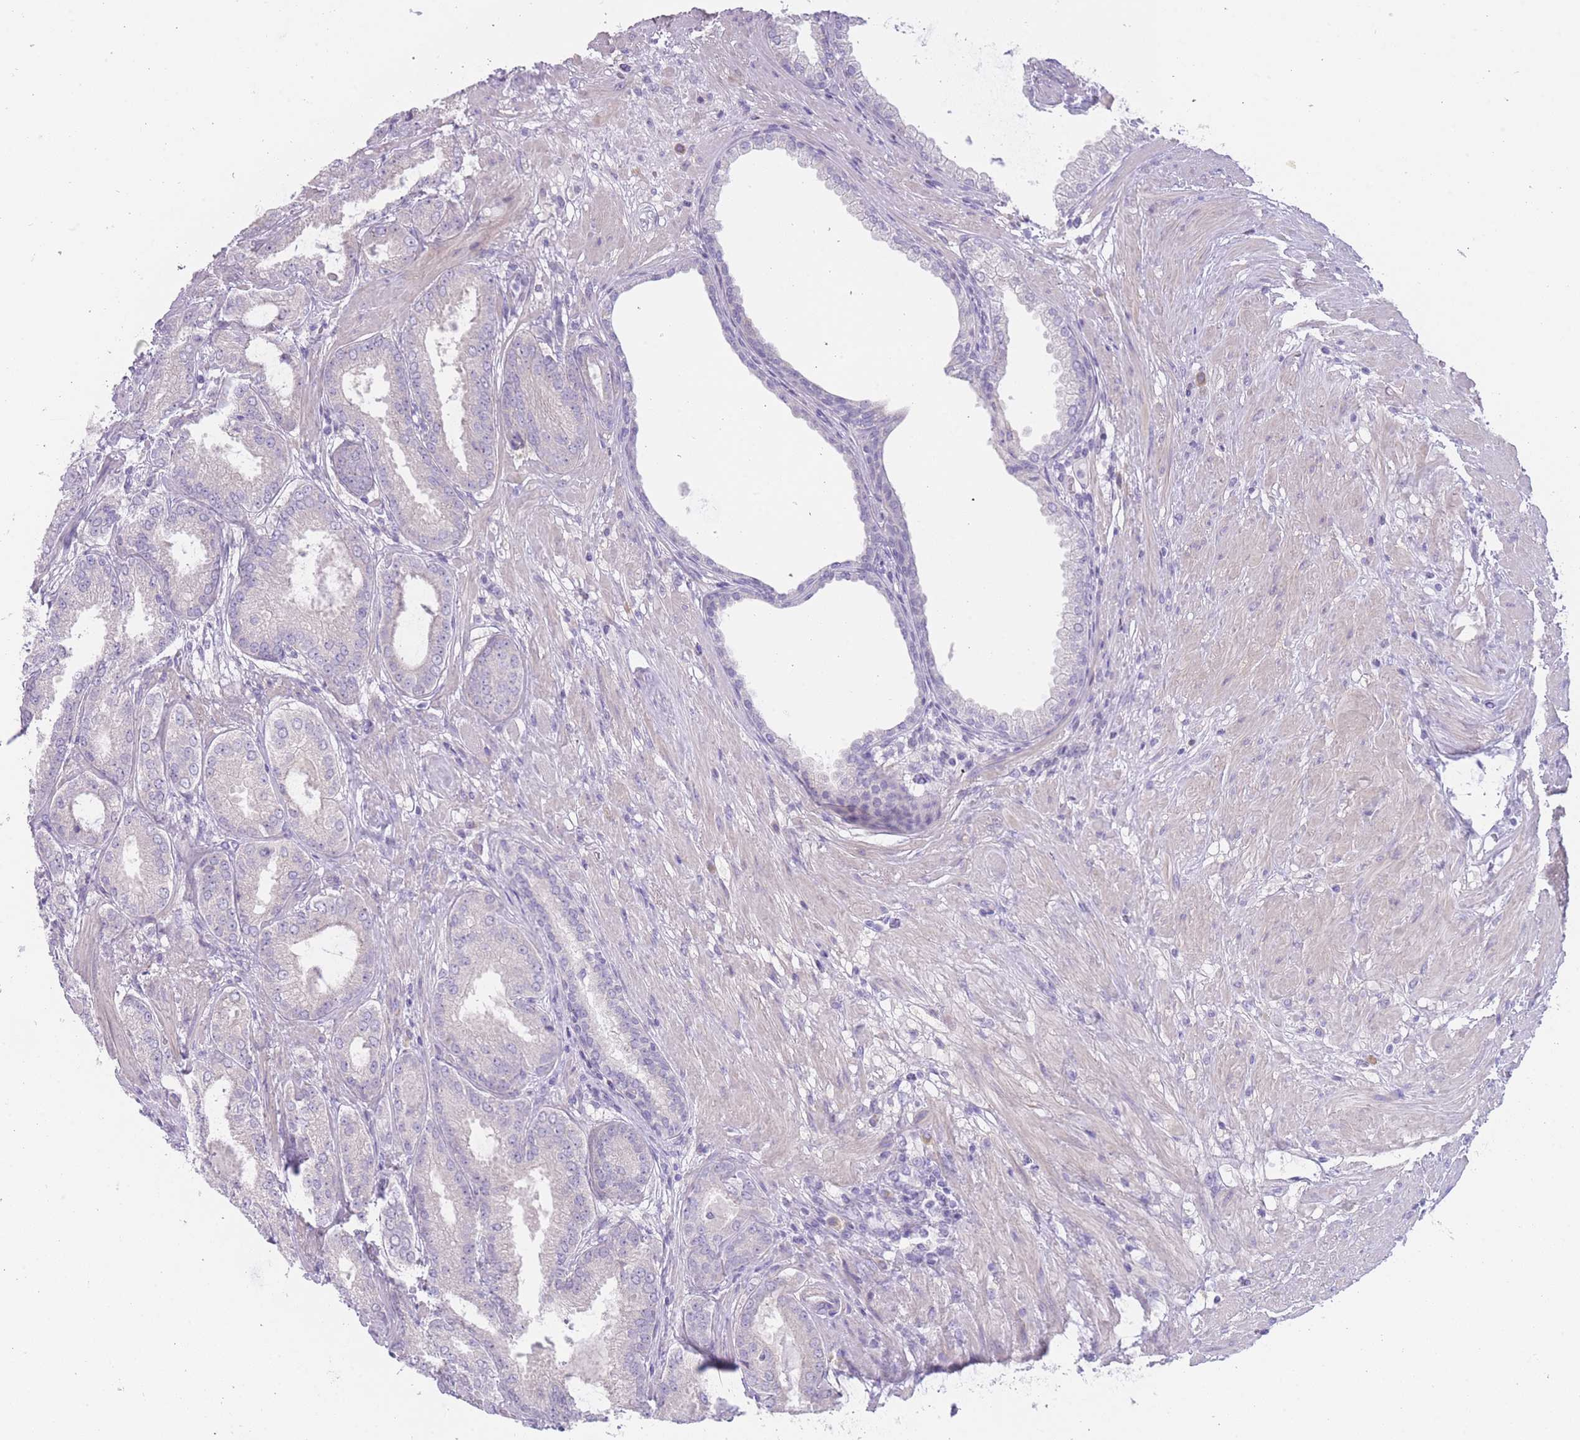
{"staining": {"intensity": "negative", "quantity": "none", "location": "none"}, "tissue": "prostate cancer", "cell_type": "Tumor cells", "image_type": "cancer", "snomed": [{"axis": "morphology", "description": "Adenocarcinoma, High grade"}, {"axis": "topography", "description": "Prostate"}], "caption": "This is an IHC histopathology image of human prostate cancer. There is no expression in tumor cells.", "gene": "IMPG1", "patient": {"sex": "male", "age": 71}}